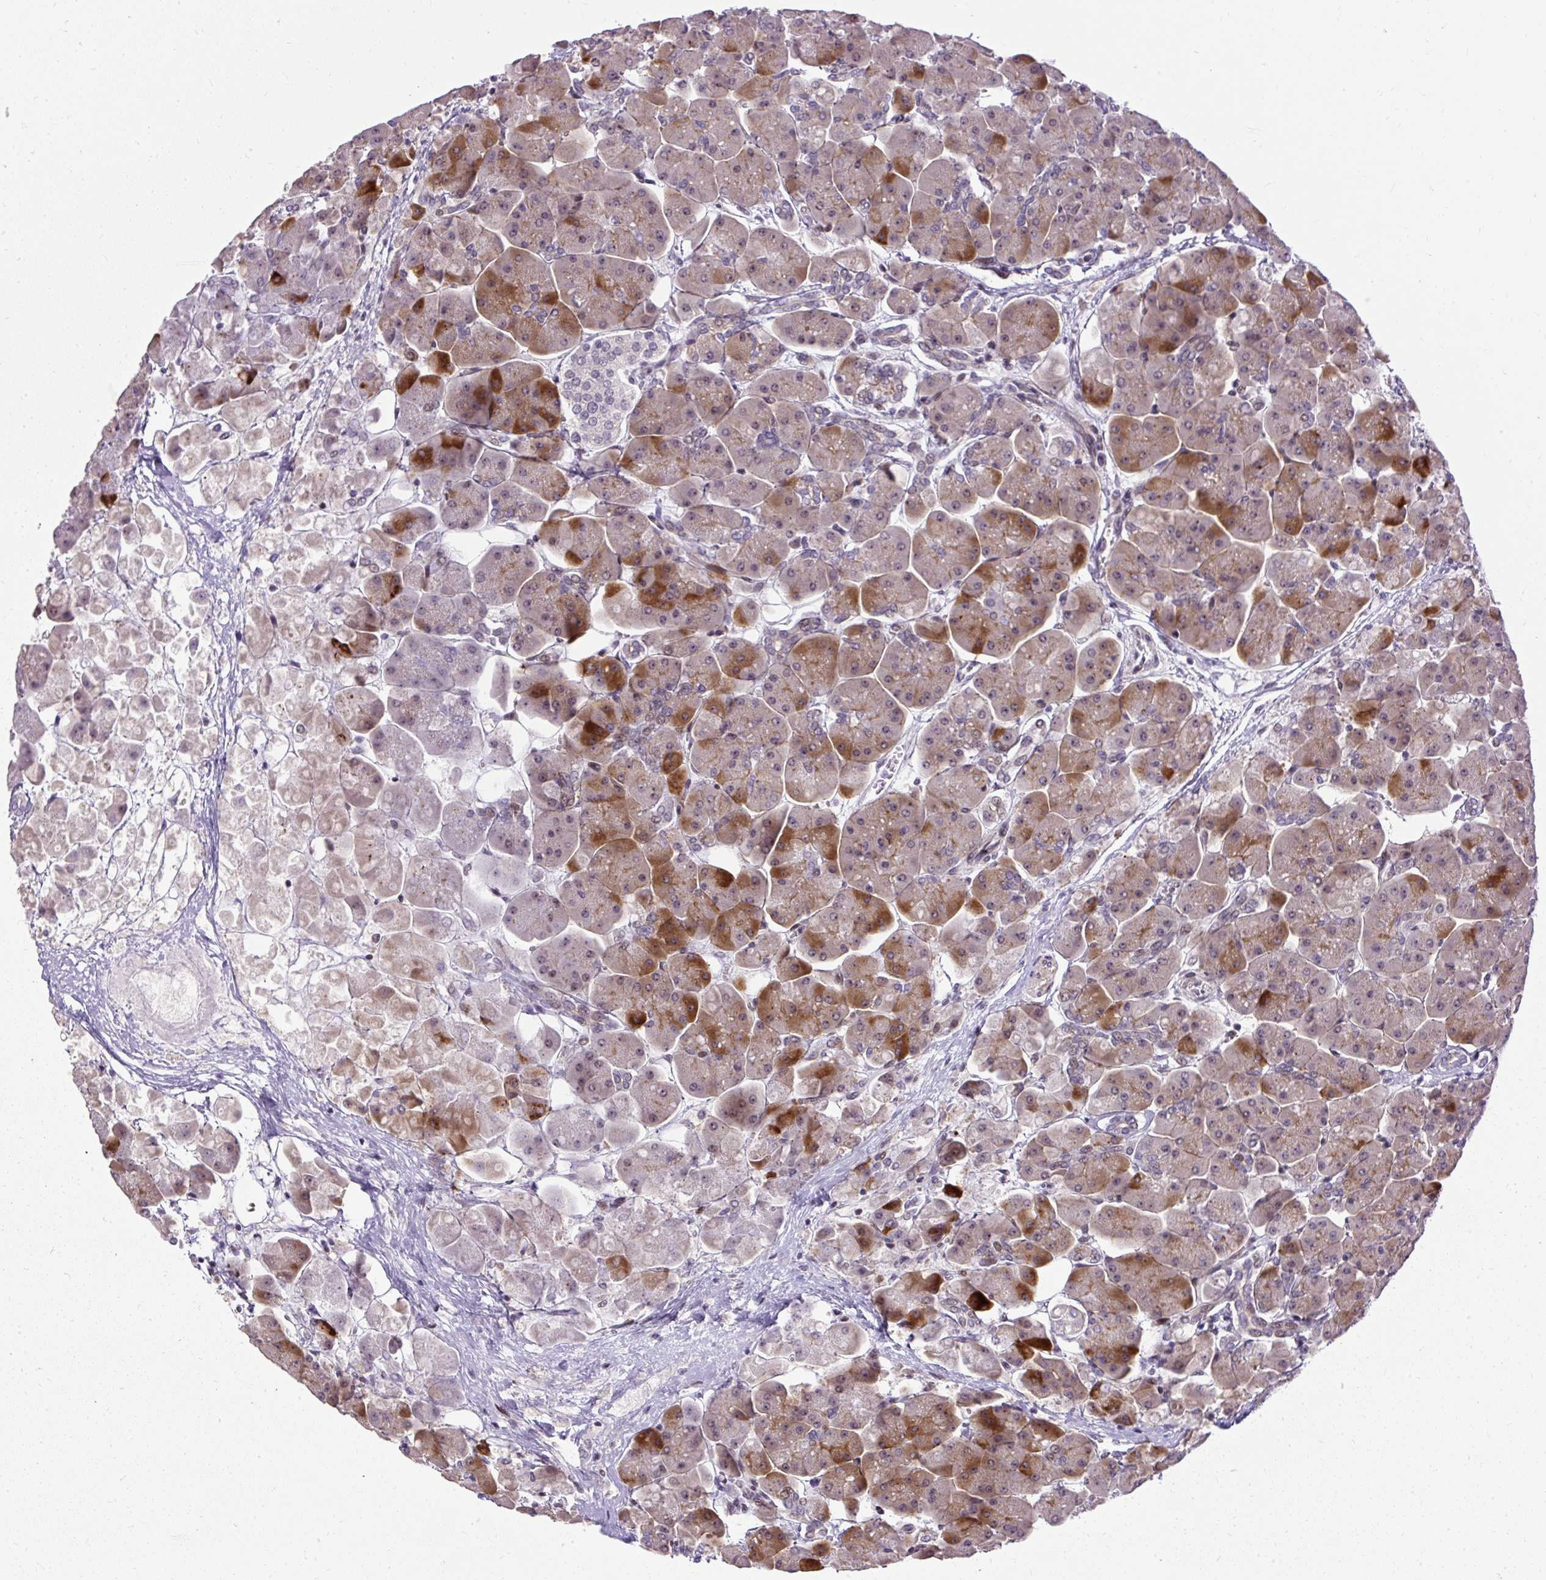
{"staining": {"intensity": "strong", "quantity": "25%-75%", "location": "cytoplasmic/membranous,nuclear"}, "tissue": "pancreas", "cell_type": "Exocrine glandular cells", "image_type": "normal", "snomed": [{"axis": "morphology", "description": "Normal tissue, NOS"}, {"axis": "topography", "description": "Pancreas"}], "caption": "Normal pancreas demonstrates strong cytoplasmic/membranous,nuclear staining in about 25%-75% of exocrine glandular cells, visualized by immunohistochemistry.", "gene": "ARHGEF18", "patient": {"sex": "male", "age": 66}}